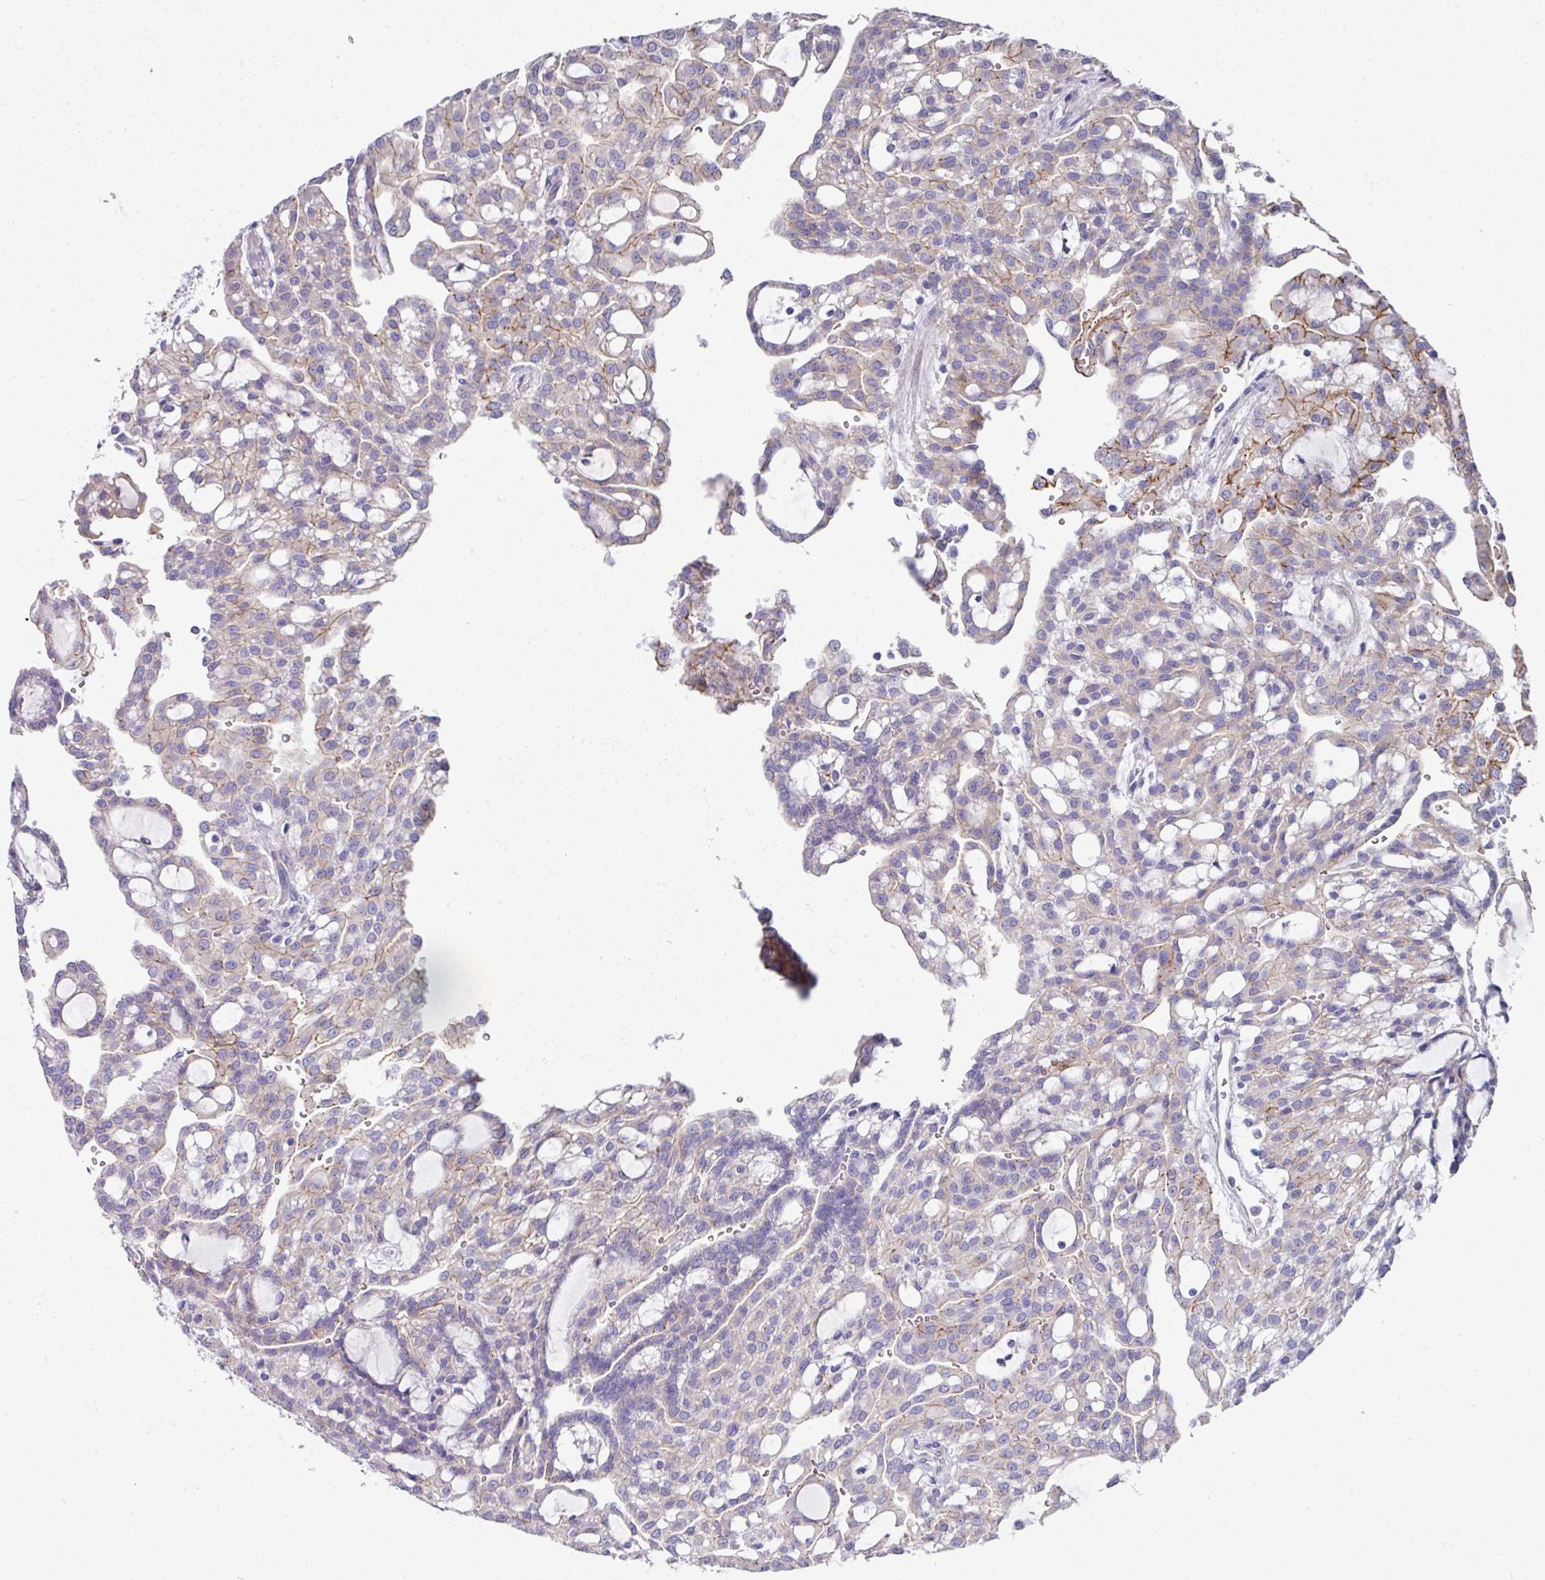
{"staining": {"intensity": "moderate", "quantity": "<25%", "location": "cytoplasmic/membranous"}, "tissue": "renal cancer", "cell_type": "Tumor cells", "image_type": "cancer", "snomed": [{"axis": "morphology", "description": "Adenocarcinoma, NOS"}, {"axis": "topography", "description": "Kidney"}], "caption": "Immunohistochemical staining of renal cancer demonstrates low levels of moderate cytoplasmic/membranous protein positivity in about <25% of tumor cells. (DAB = brown stain, brightfield microscopy at high magnification).", "gene": "CLDN1", "patient": {"sex": "male", "age": 63}}